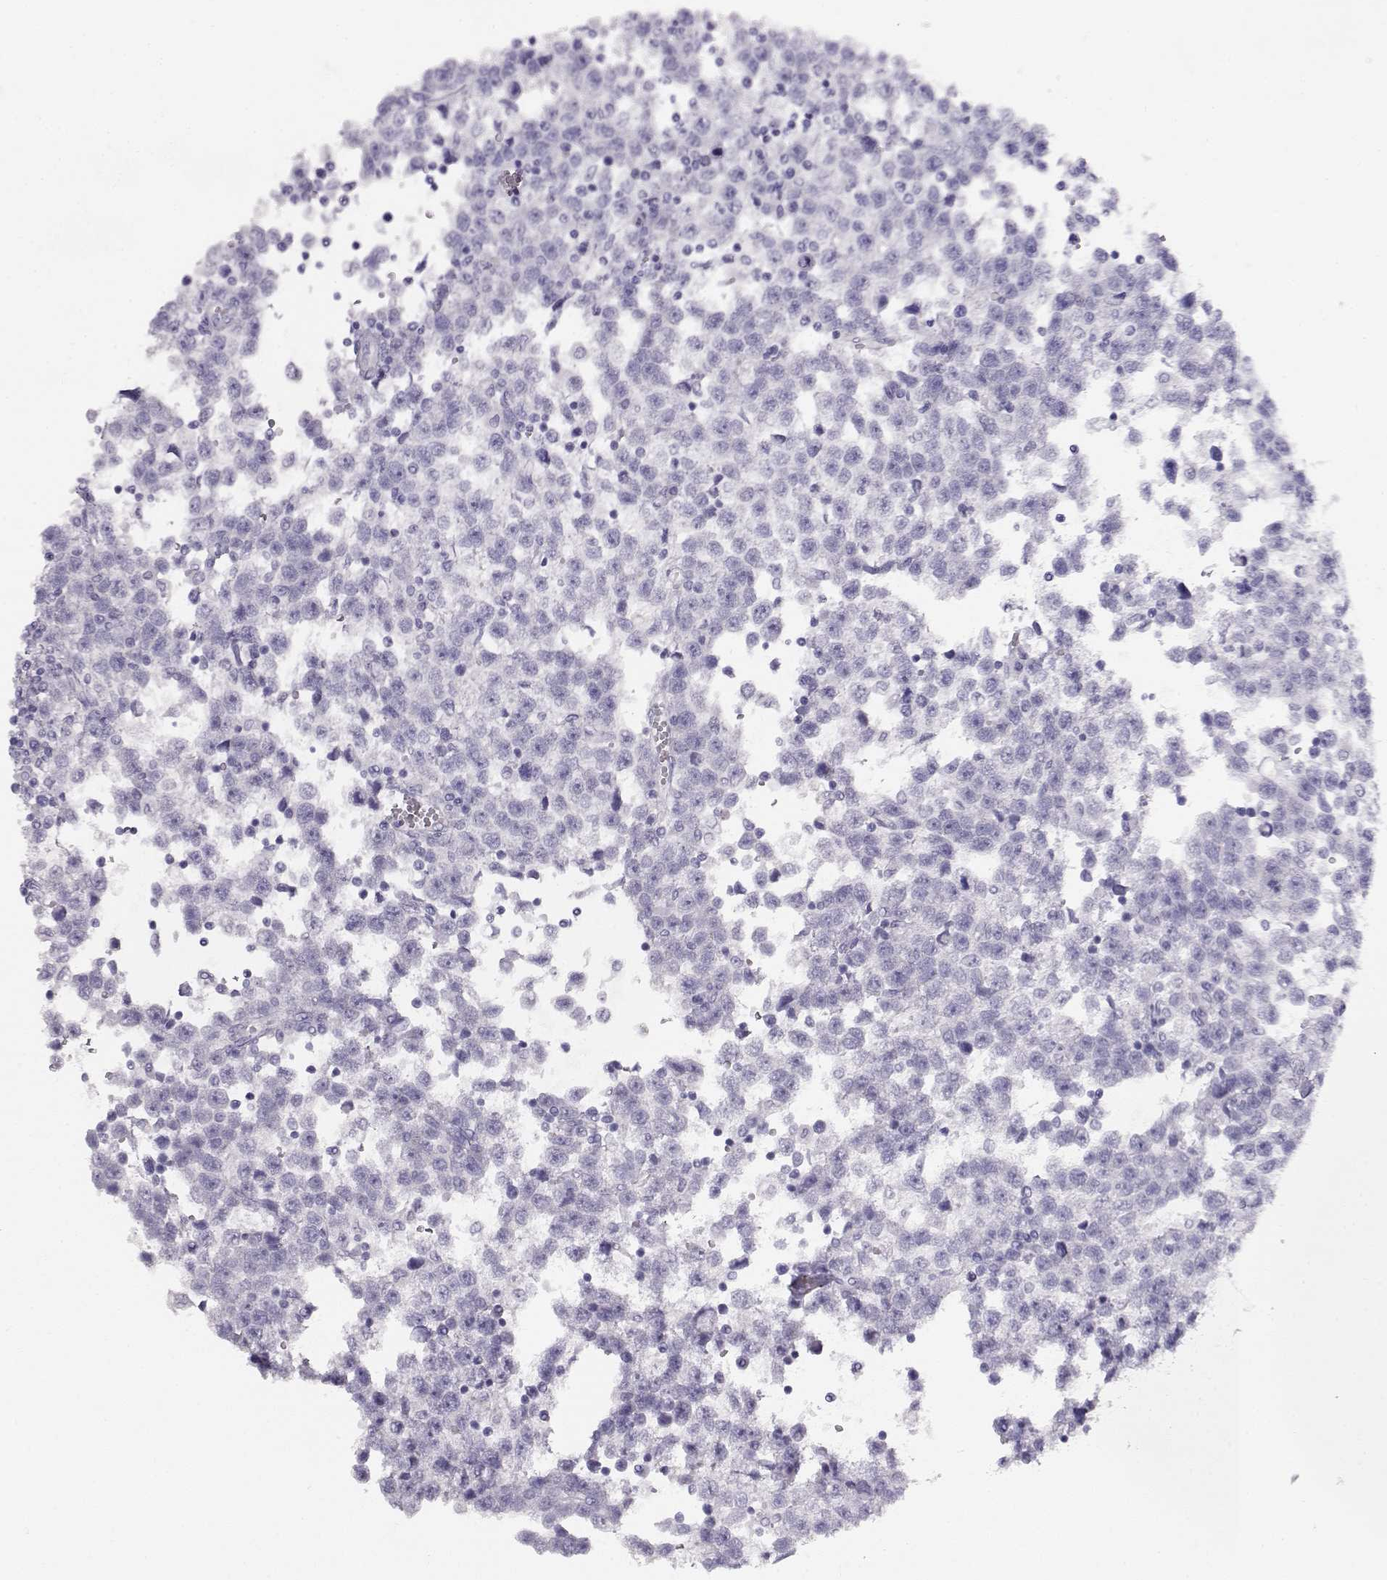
{"staining": {"intensity": "negative", "quantity": "none", "location": "none"}, "tissue": "testis cancer", "cell_type": "Tumor cells", "image_type": "cancer", "snomed": [{"axis": "morphology", "description": "Seminoma, NOS"}, {"axis": "topography", "description": "Testis"}], "caption": "An IHC photomicrograph of testis cancer (seminoma) is shown. There is no staining in tumor cells of testis cancer (seminoma). (Brightfield microscopy of DAB (3,3'-diaminobenzidine) immunohistochemistry at high magnification).", "gene": "ACTN2", "patient": {"sex": "male", "age": 34}}